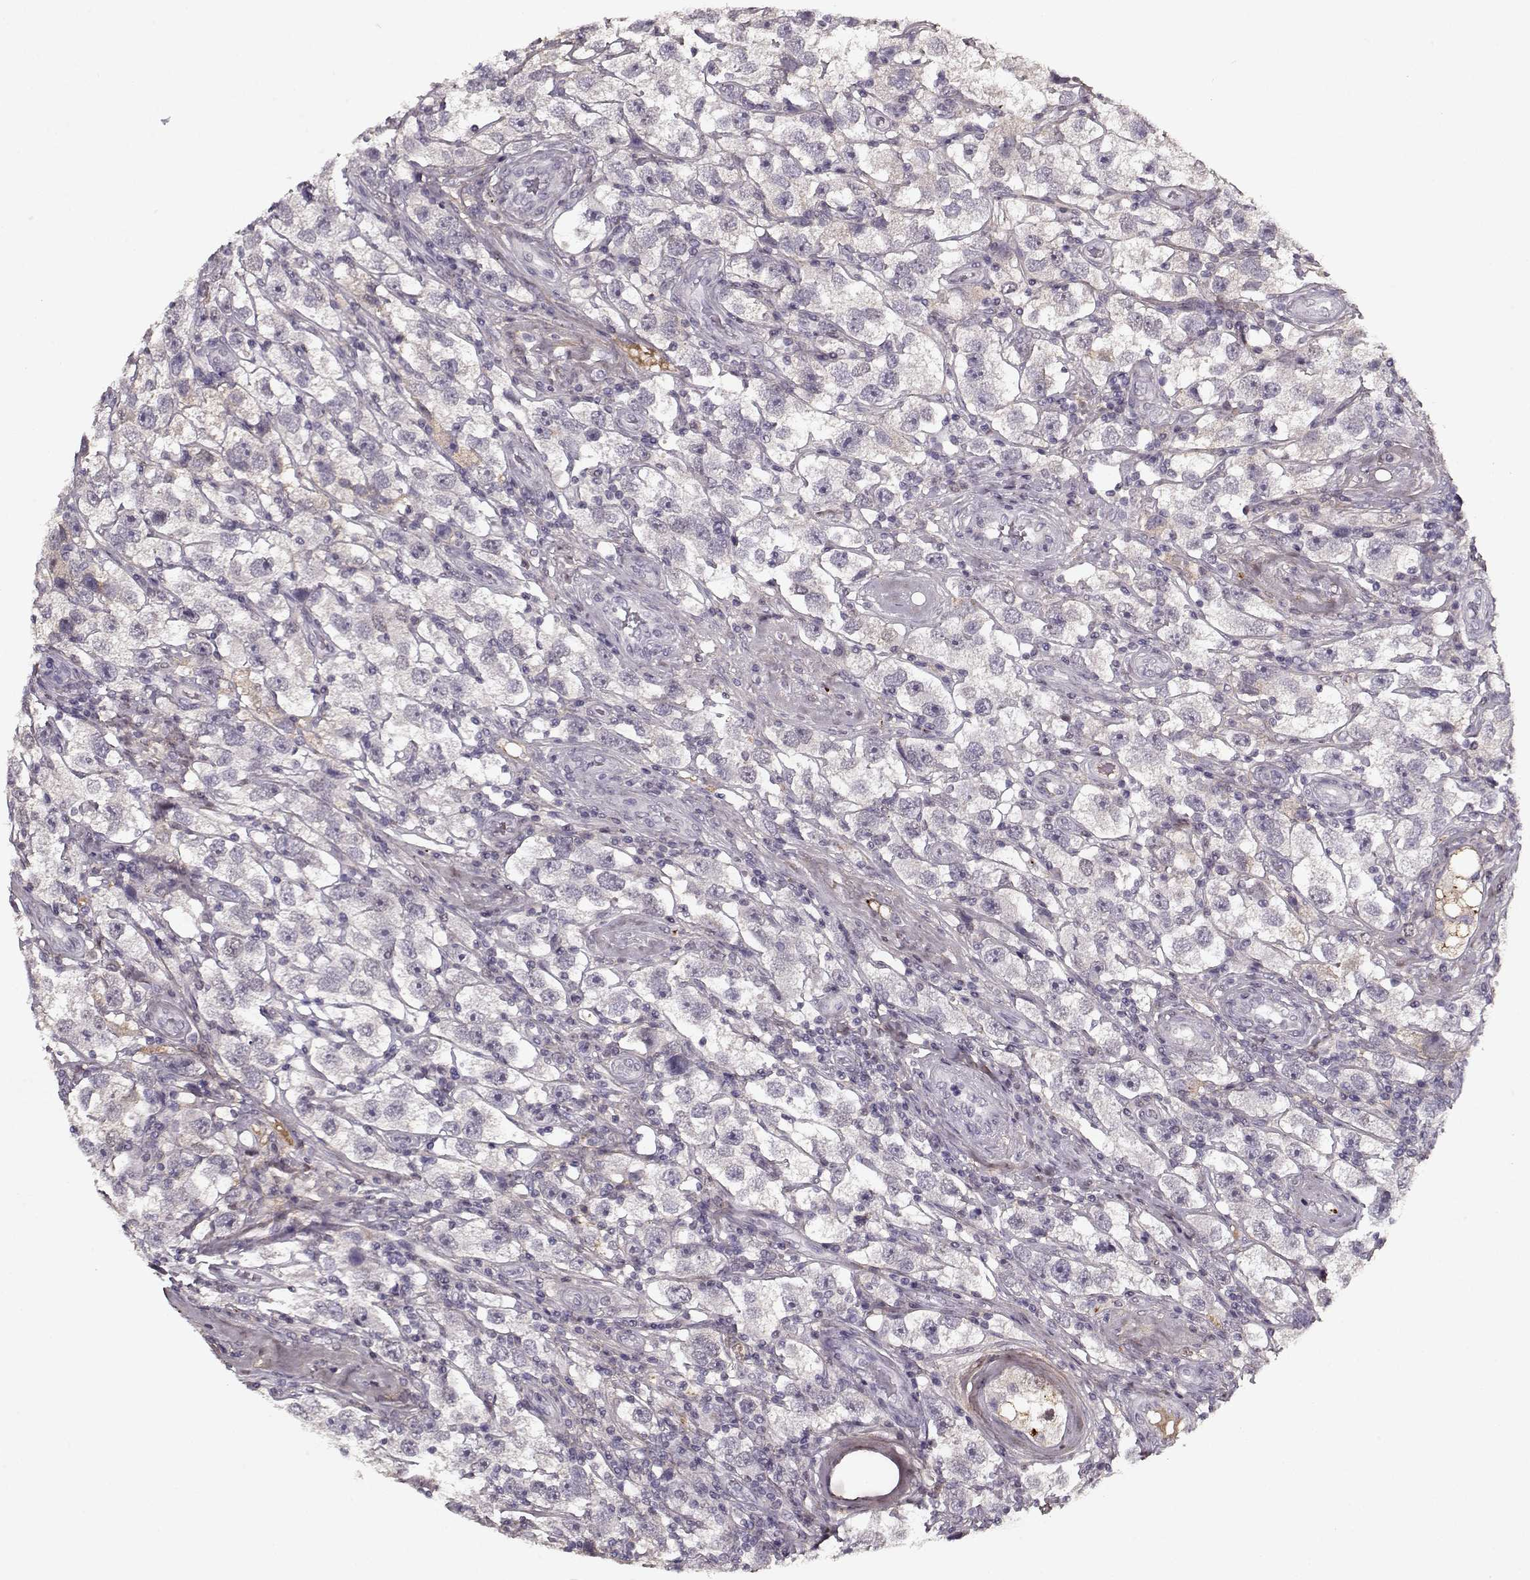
{"staining": {"intensity": "negative", "quantity": "none", "location": "none"}, "tissue": "testis cancer", "cell_type": "Tumor cells", "image_type": "cancer", "snomed": [{"axis": "morphology", "description": "Seminoma, NOS"}, {"axis": "topography", "description": "Testis"}], "caption": "Immunohistochemistry (IHC) histopathology image of human testis cancer stained for a protein (brown), which displays no positivity in tumor cells.", "gene": "LUM", "patient": {"sex": "male", "age": 26}}